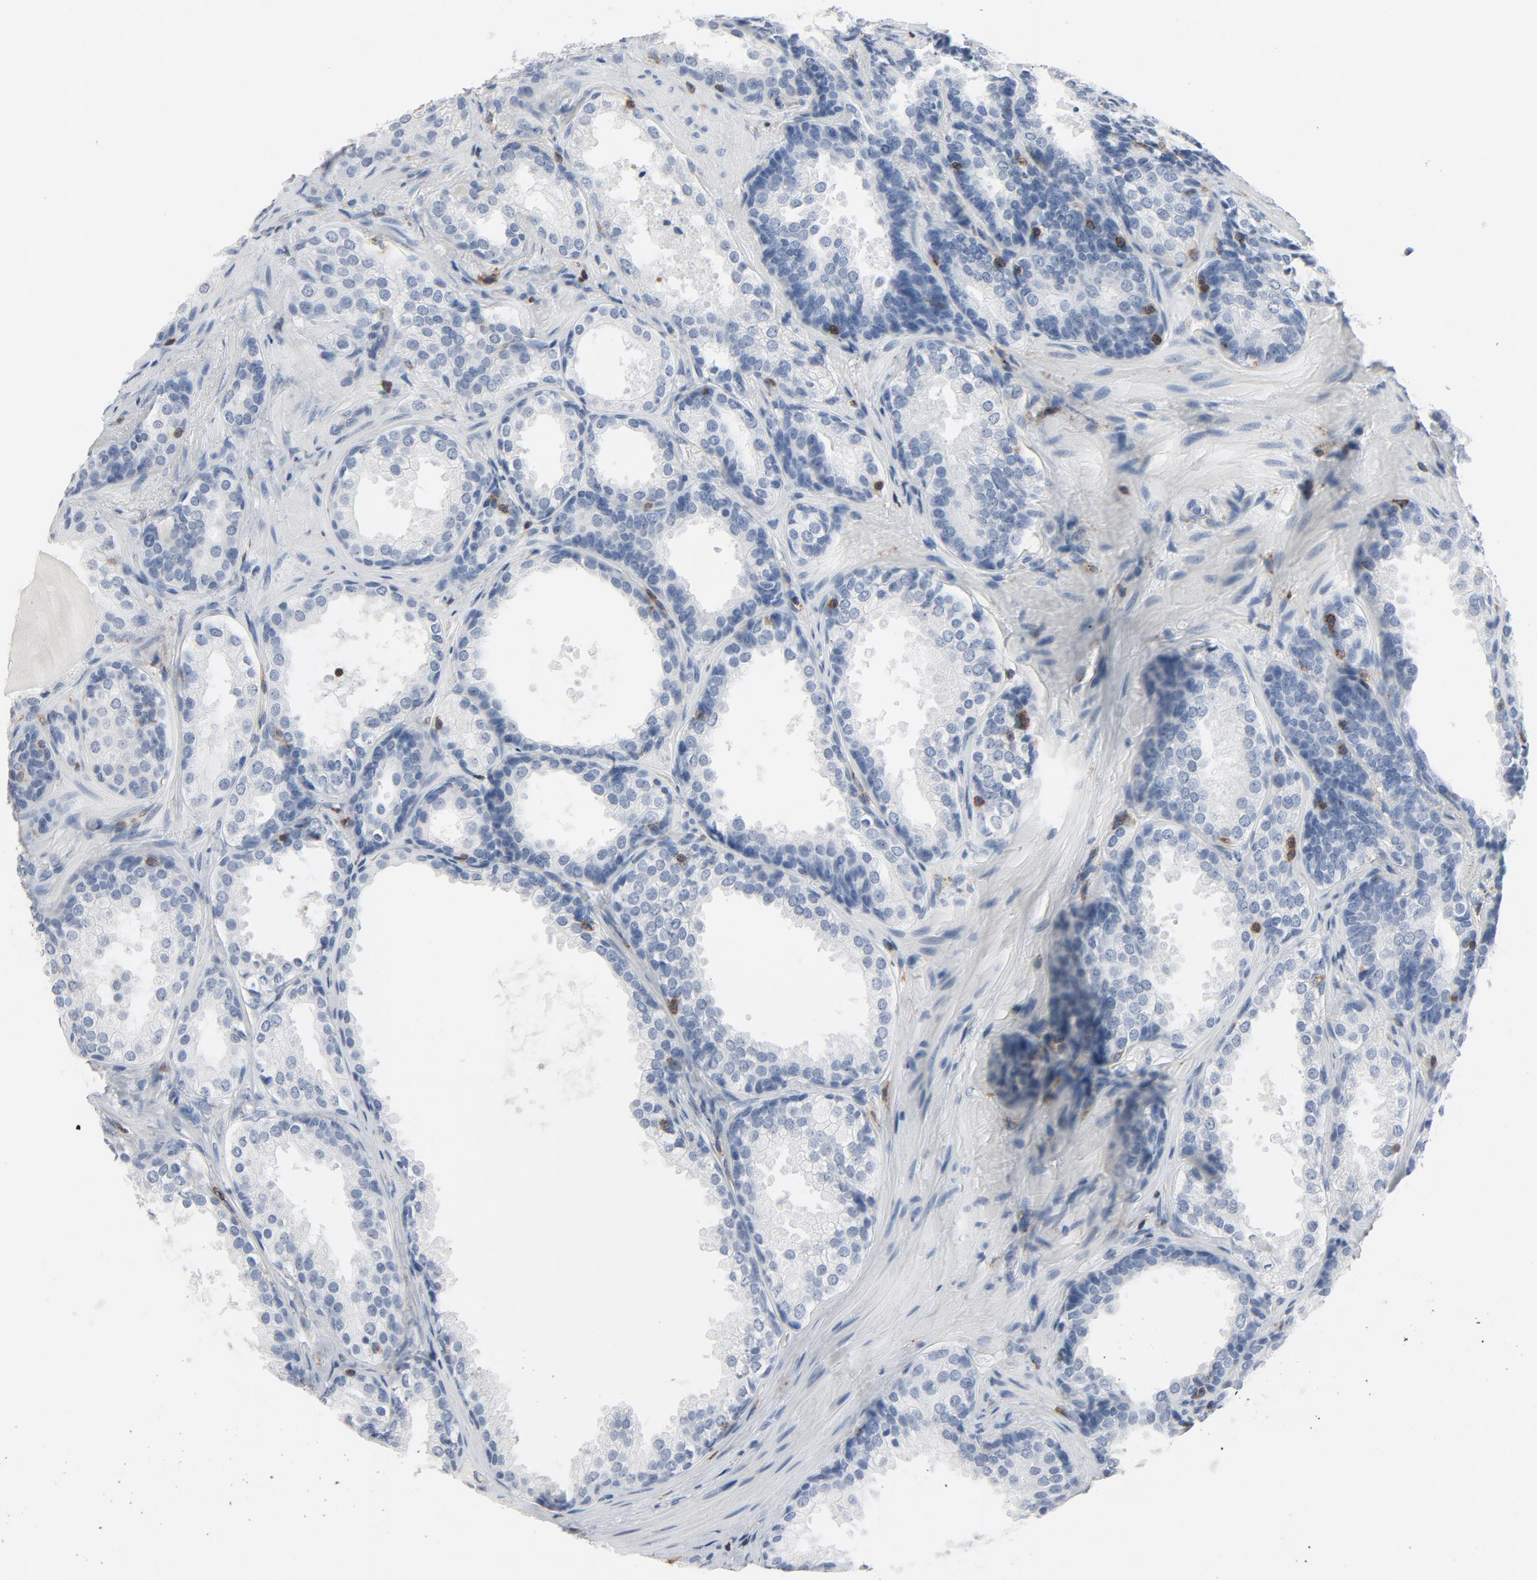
{"staining": {"intensity": "negative", "quantity": "none", "location": "none"}, "tissue": "prostate cancer", "cell_type": "Tumor cells", "image_type": "cancer", "snomed": [{"axis": "morphology", "description": "Adenocarcinoma, High grade"}, {"axis": "topography", "description": "Prostate"}], "caption": "Immunohistochemistry of prostate cancer exhibits no expression in tumor cells. (DAB (3,3'-diaminobenzidine) immunohistochemistry (IHC) visualized using brightfield microscopy, high magnification).", "gene": "LCP2", "patient": {"sex": "male", "age": 70}}